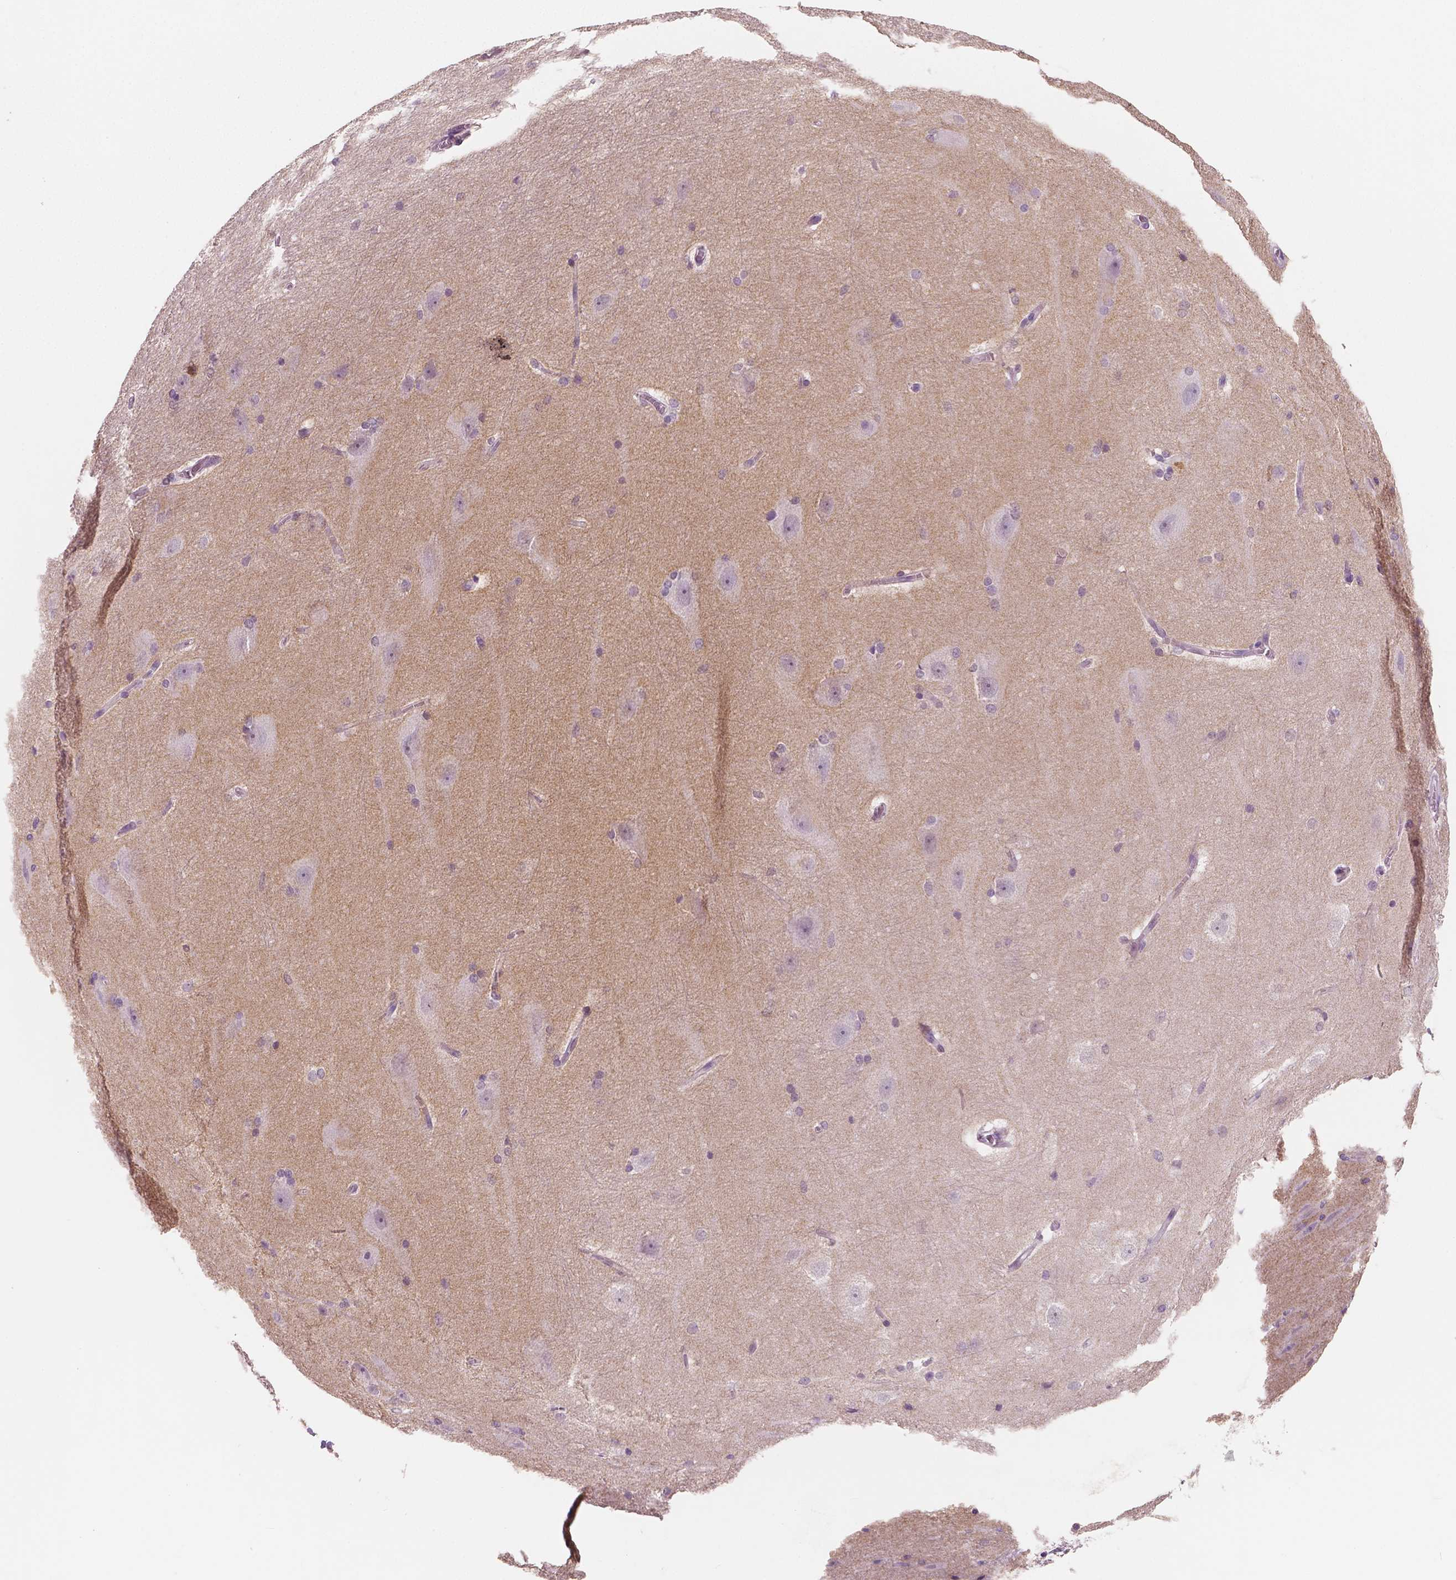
{"staining": {"intensity": "negative", "quantity": "none", "location": "none"}, "tissue": "hippocampus", "cell_type": "Glial cells", "image_type": "normal", "snomed": [{"axis": "morphology", "description": "Normal tissue, NOS"}, {"axis": "topography", "description": "Cerebral cortex"}, {"axis": "topography", "description": "Hippocampus"}], "caption": "Human hippocampus stained for a protein using immunohistochemistry (IHC) displays no staining in glial cells.", "gene": "KIT", "patient": {"sex": "female", "age": 19}}